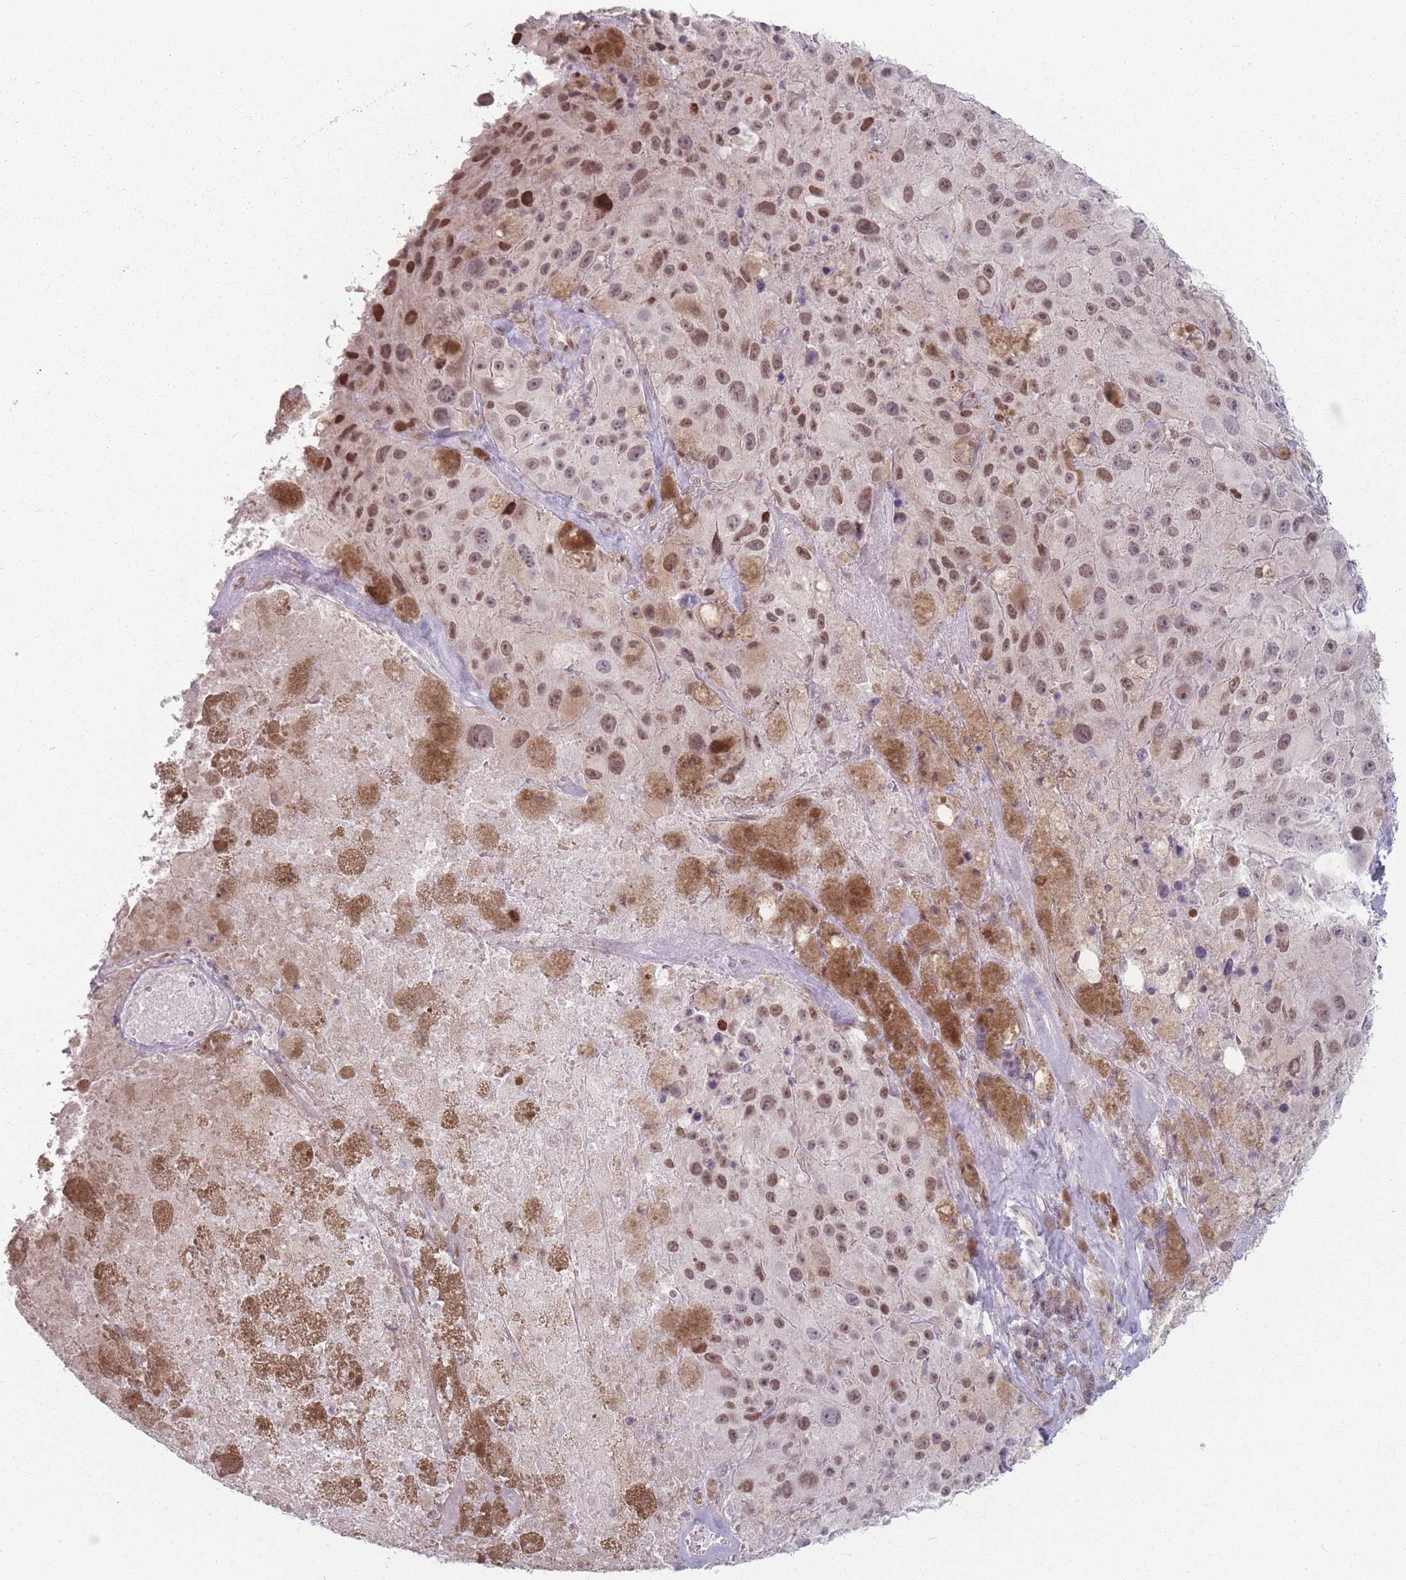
{"staining": {"intensity": "moderate", "quantity": ">75%", "location": "nuclear"}, "tissue": "melanoma", "cell_type": "Tumor cells", "image_type": "cancer", "snomed": [{"axis": "morphology", "description": "Malignant melanoma, Metastatic site"}, {"axis": "topography", "description": "Lymph node"}], "caption": "Immunohistochemistry image of melanoma stained for a protein (brown), which shows medium levels of moderate nuclear expression in approximately >75% of tumor cells.", "gene": "SH3BGRL2", "patient": {"sex": "male", "age": 62}}